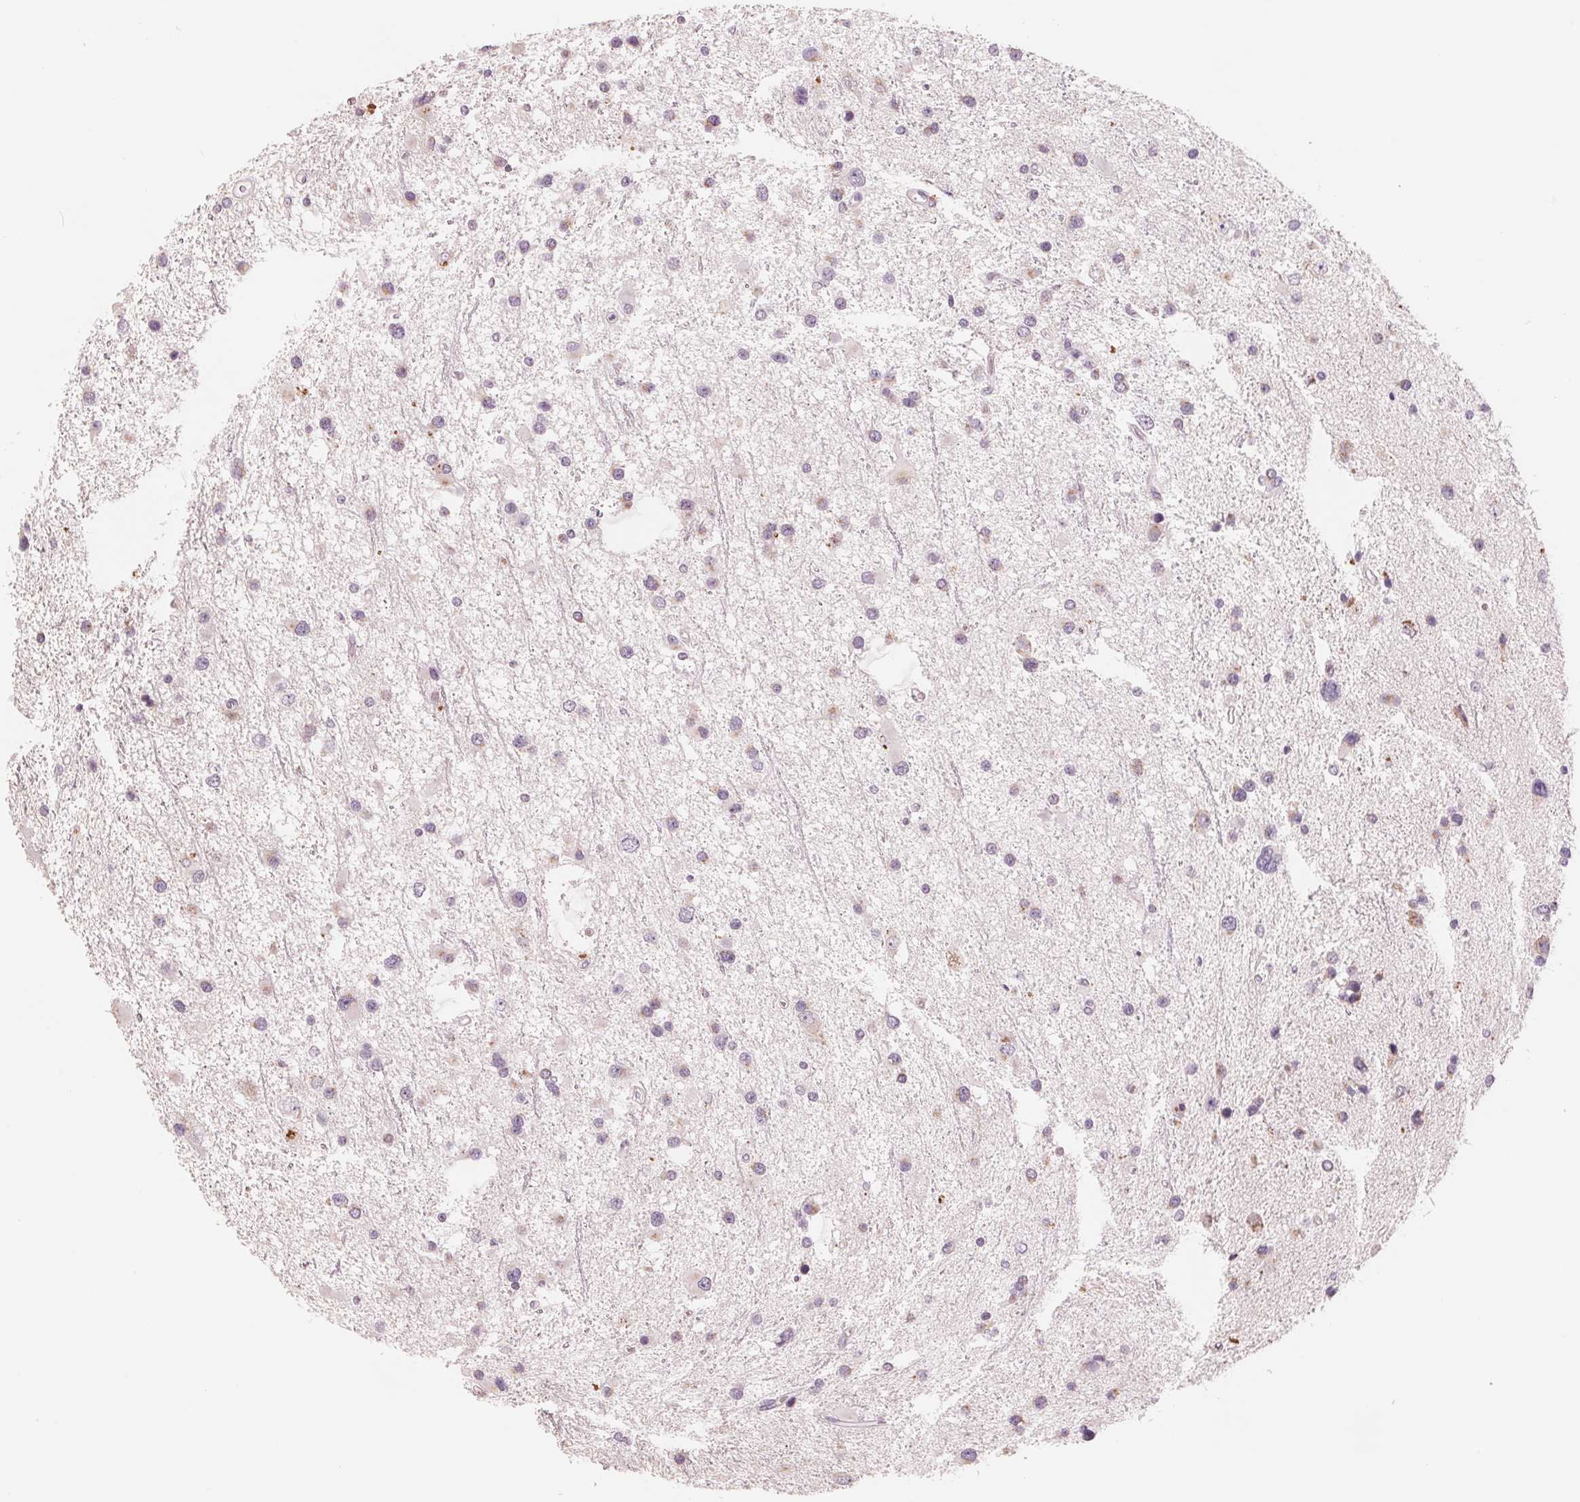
{"staining": {"intensity": "weak", "quantity": "<25%", "location": "cytoplasmic/membranous"}, "tissue": "glioma", "cell_type": "Tumor cells", "image_type": "cancer", "snomed": [{"axis": "morphology", "description": "Glioma, malignant, Low grade"}, {"axis": "topography", "description": "Brain"}], "caption": "An image of malignant glioma (low-grade) stained for a protein displays no brown staining in tumor cells.", "gene": "IL9R", "patient": {"sex": "female", "age": 32}}